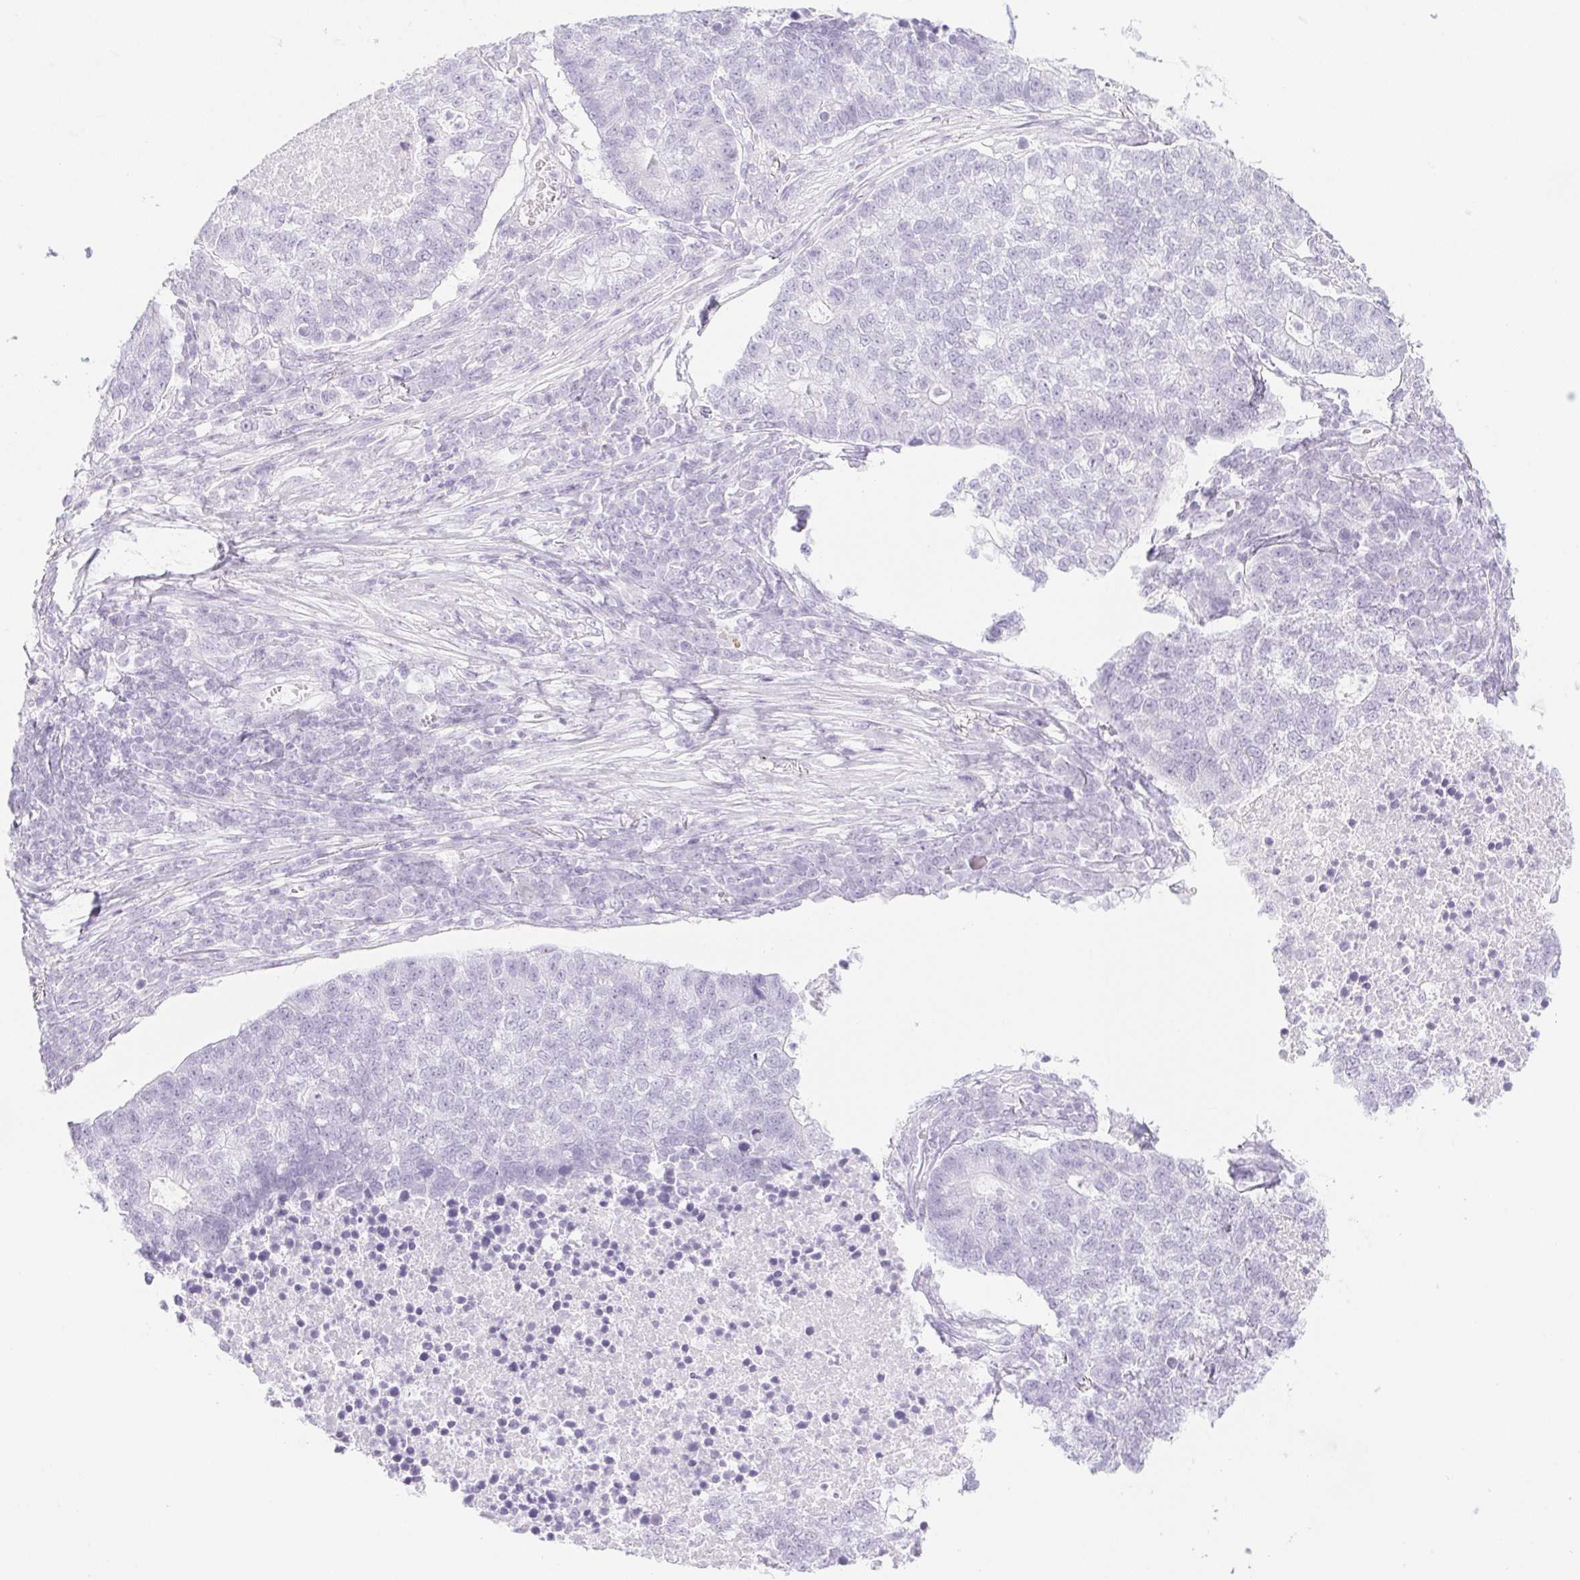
{"staining": {"intensity": "negative", "quantity": "none", "location": "none"}, "tissue": "lung cancer", "cell_type": "Tumor cells", "image_type": "cancer", "snomed": [{"axis": "morphology", "description": "Adenocarcinoma, NOS"}, {"axis": "topography", "description": "Lung"}], "caption": "The image demonstrates no significant expression in tumor cells of lung cancer (adenocarcinoma).", "gene": "PI3", "patient": {"sex": "male", "age": 57}}